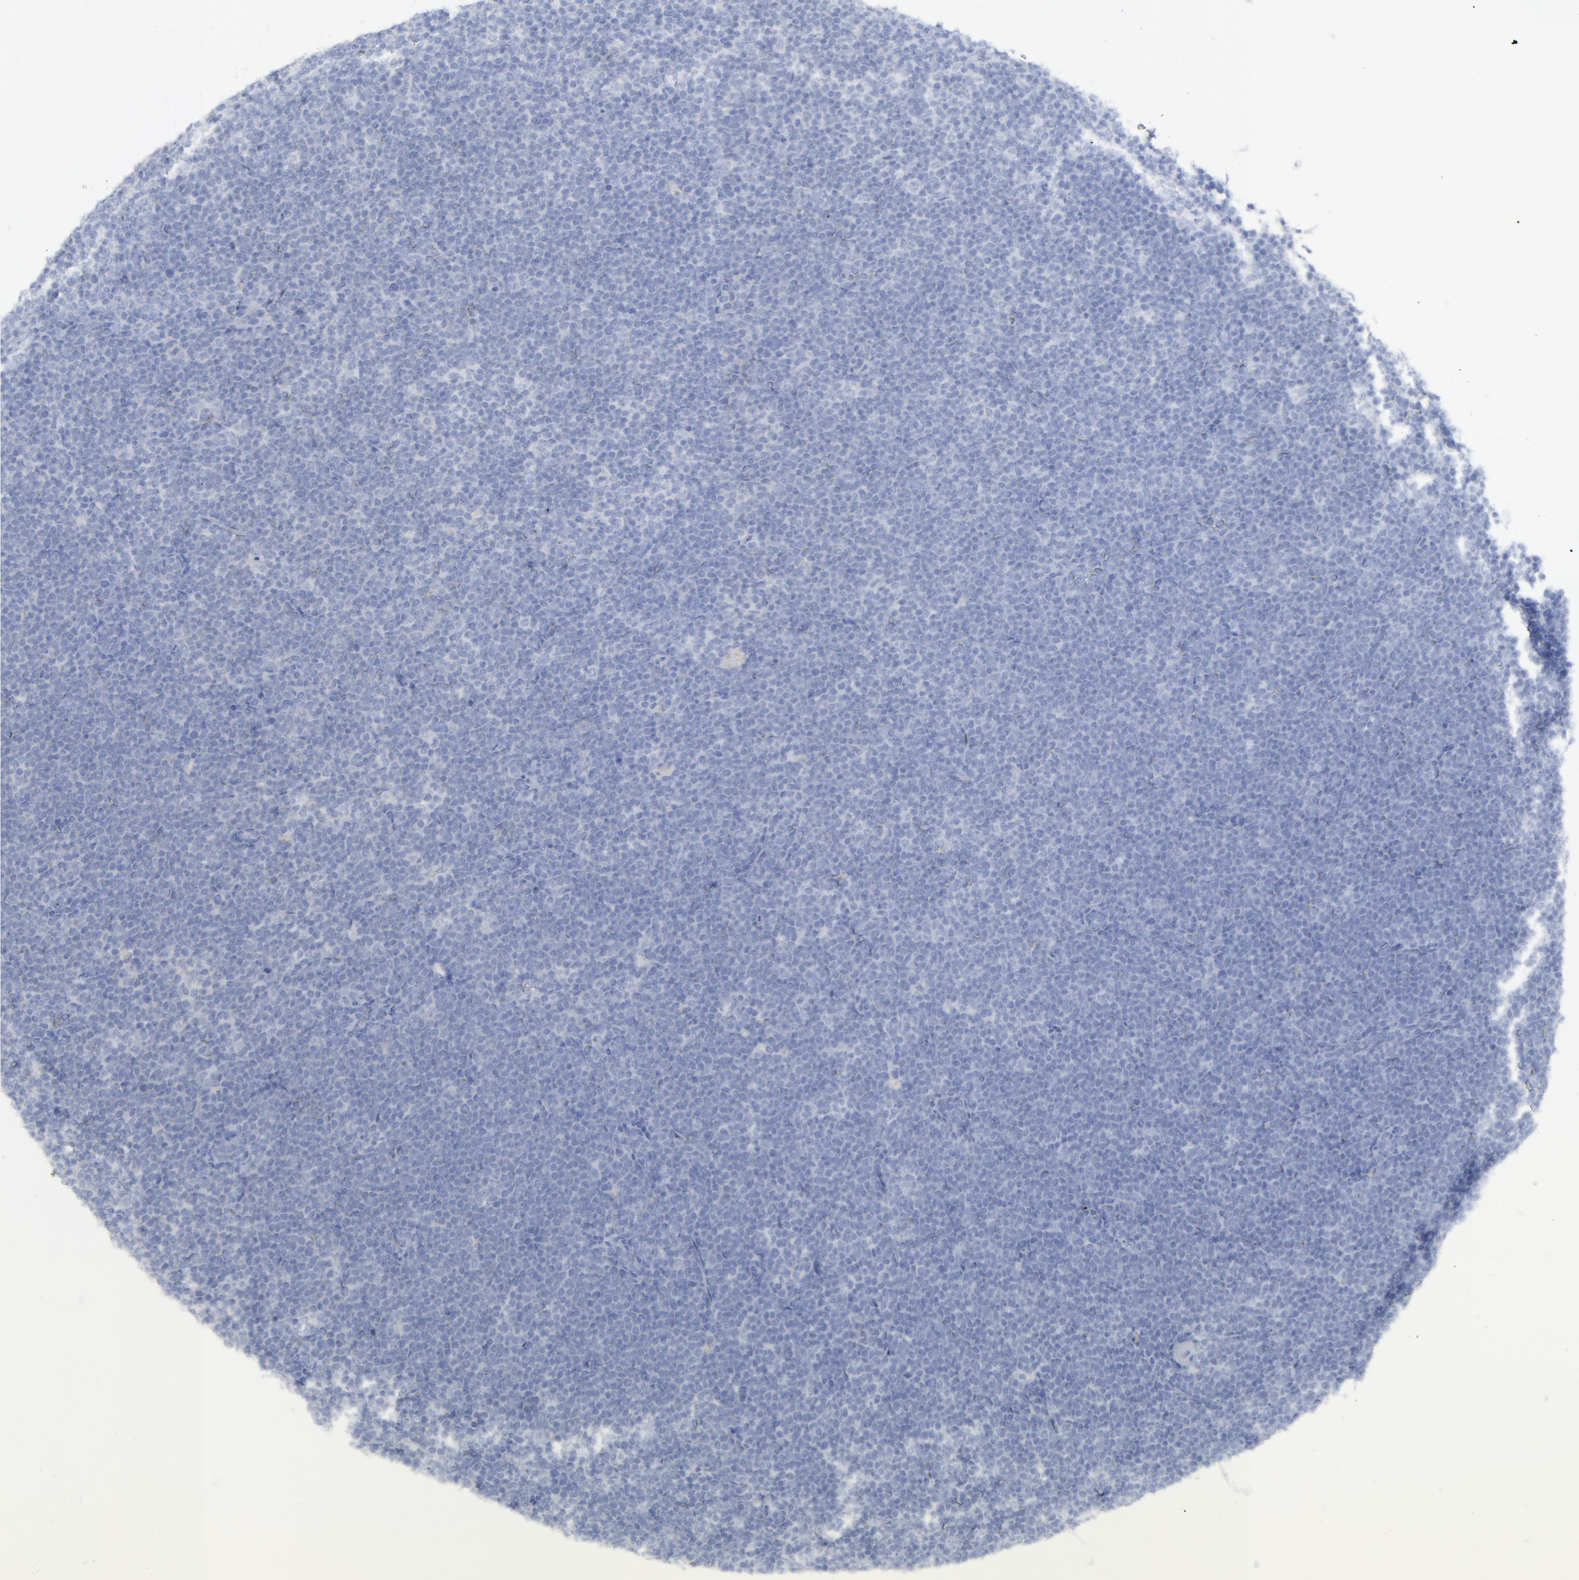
{"staining": {"intensity": "negative", "quantity": "none", "location": "none"}, "tissue": "lymphoma", "cell_type": "Tumor cells", "image_type": "cancer", "snomed": [{"axis": "morphology", "description": "Malignant lymphoma, non-Hodgkin's type, High grade"}, {"axis": "topography", "description": "Lymph node"}], "caption": "IHC photomicrograph of lymphoma stained for a protein (brown), which reveals no staining in tumor cells. (DAB immunohistochemistry visualized using brightfield microscopy, high magnification).", "gene": "NUP88", "patient": {"sex": "female", "age": 58}}